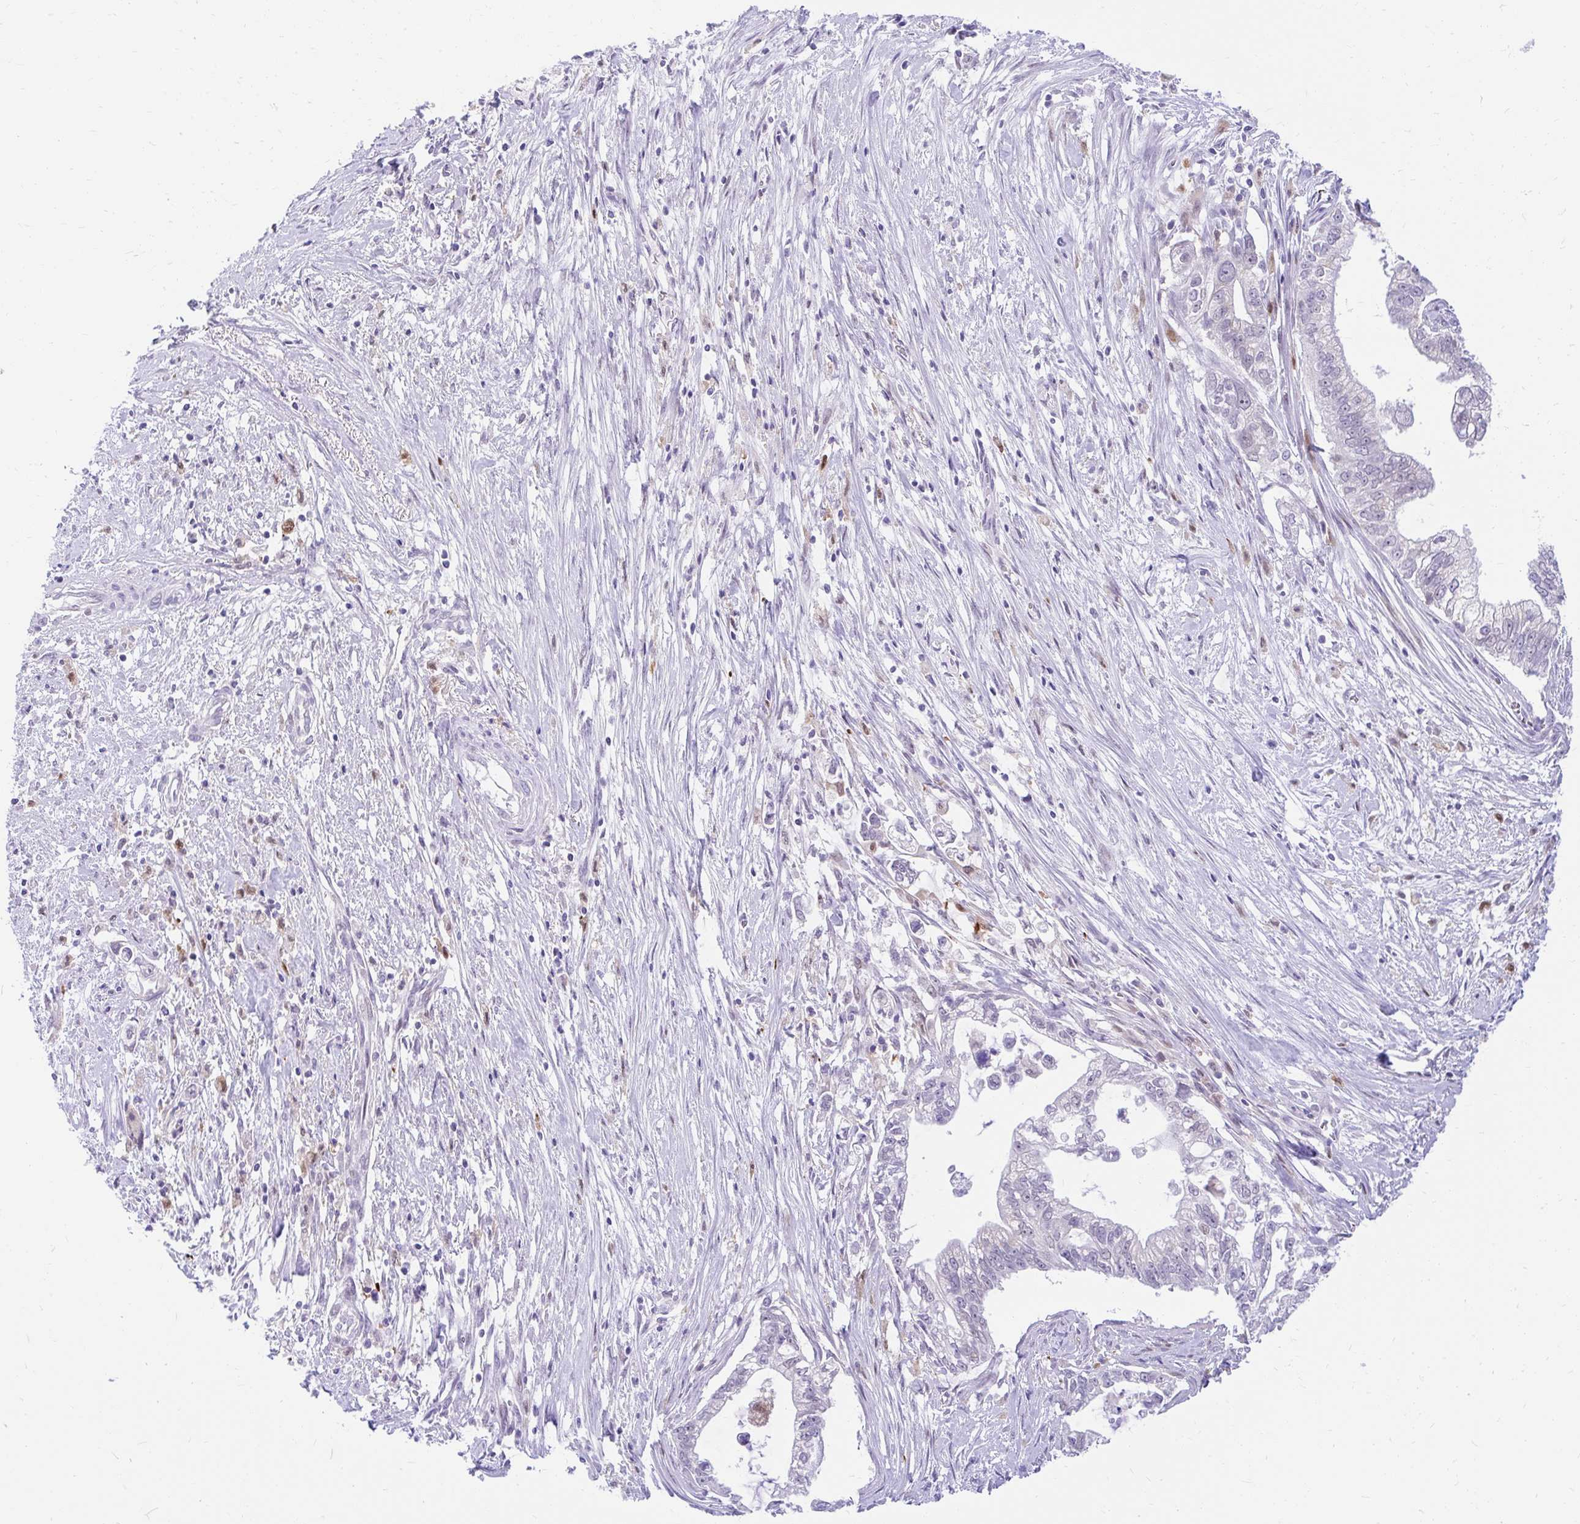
{"staining": {"intensity": "weak", "quantity": "<25%", "location": "cytoplasmic/membranous"}, "tissue": "pancreatic cancer", "cell_type": "Tumor cells", "image_type": "cancer", "snomed": [{"axis": "morphology", "description": "Adenocarcinoma, NOS"}, {"axis": "topography", "description": "Pancreas"}], "caption": "DAB immunohistochemical staining of human pancreatic adenocarcinoma demonstrates no significant positivity in tumor cells.", "gene": "GLB1L2", "patient": {"sex": "male", "age": 70}}